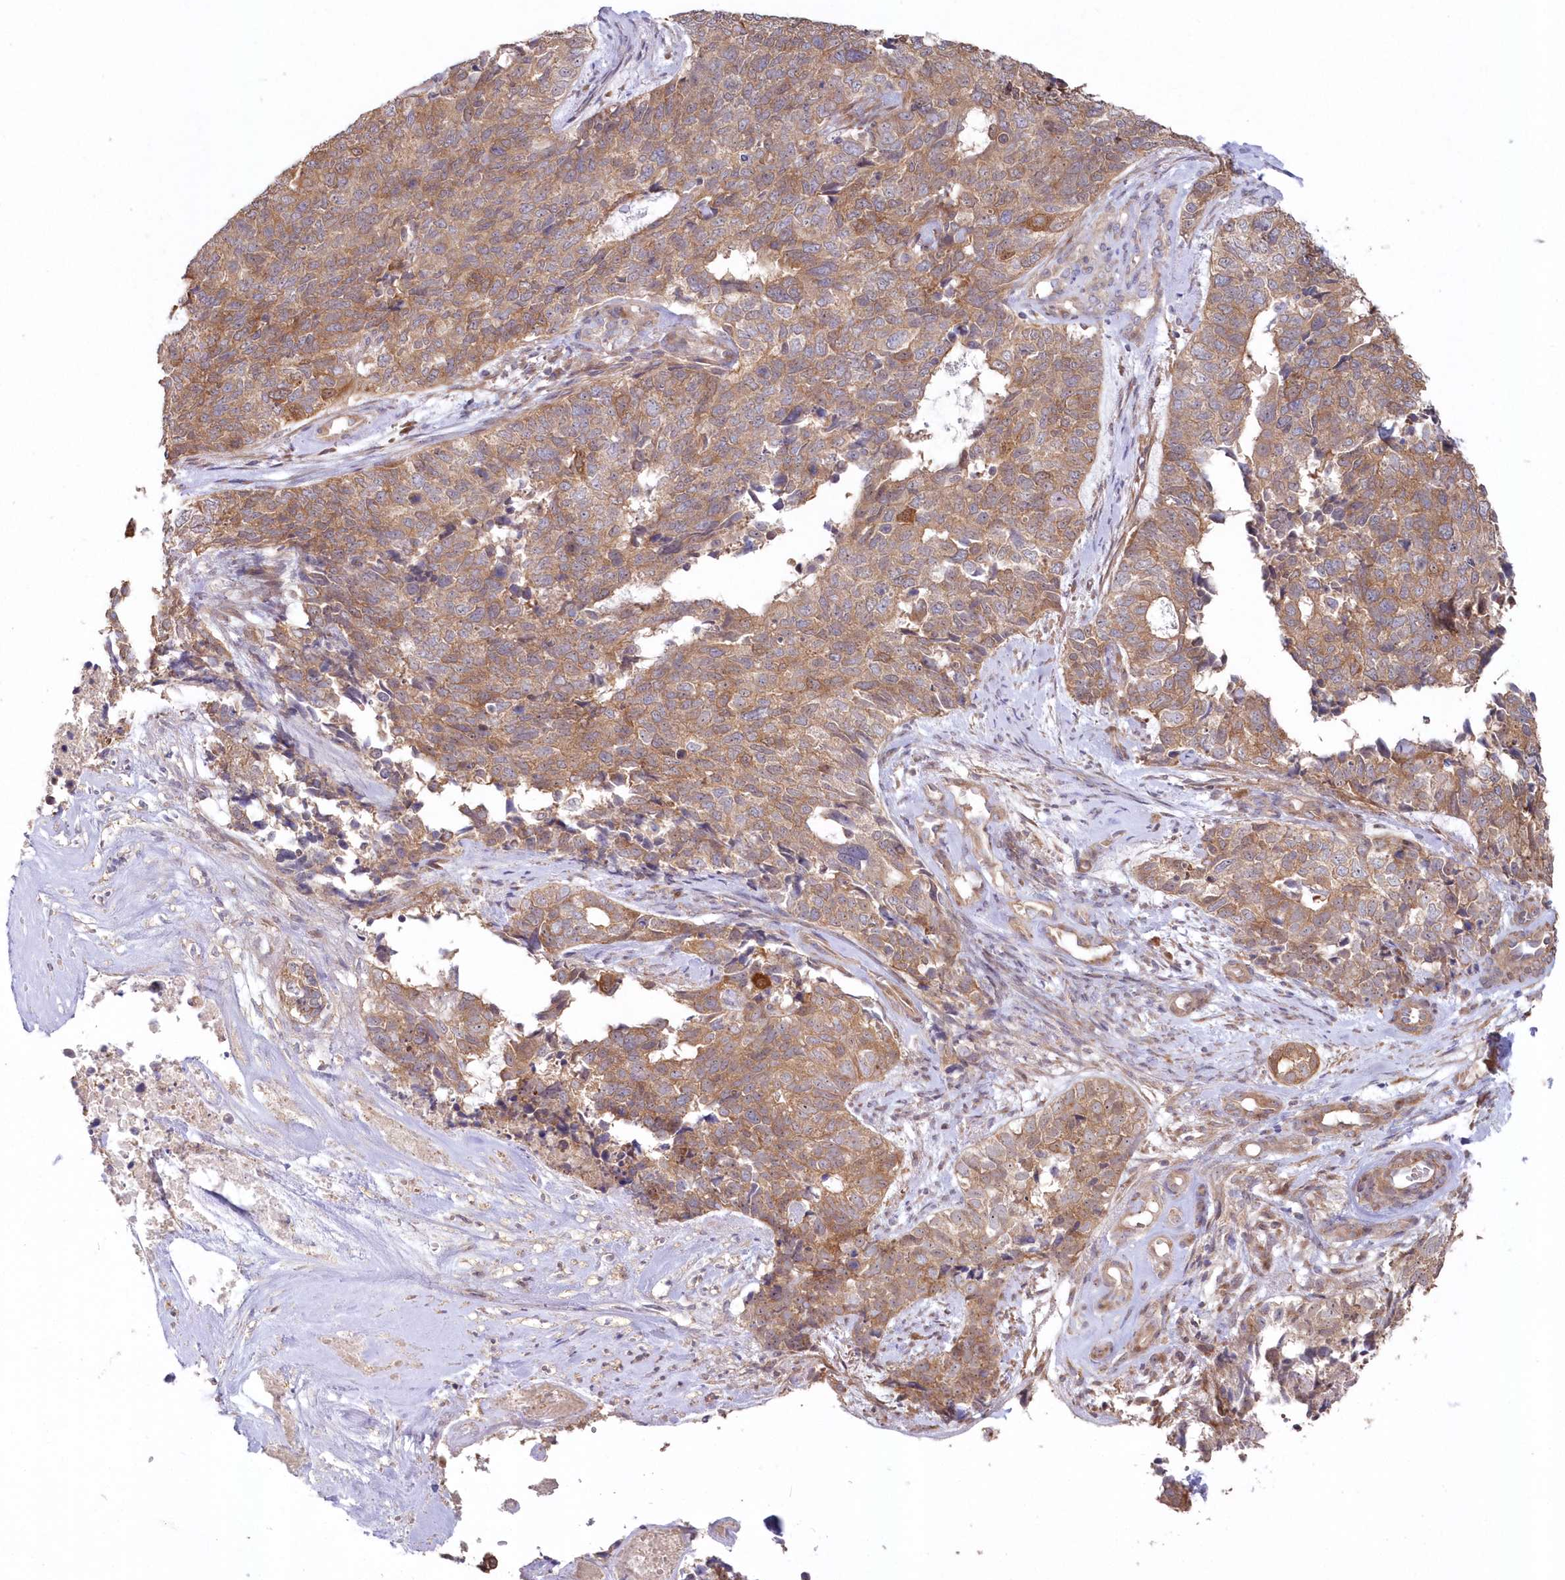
{"staining": {"intensity": "moderate", "quantity": ">75%", "location": "cytoplasmic/membranous"}, "tissue": "cervical cancer", "cell_type": "Tumor cells", "image_type": "cancer", "snomed": [{"axis": "morphology", "description": "Squamous cell carcinoma, NOS"}, {"axis": "topography", "description": "Cervix"}], "caption": "This is a micrograph of IHC staining of cervical cancer (squamous cell carcinoma), which shows moderate positivity in the cytoplasmic/membranous of tumor cells.", "gene": "TBCA", "patient": {"sex": "female", "age": 63}}